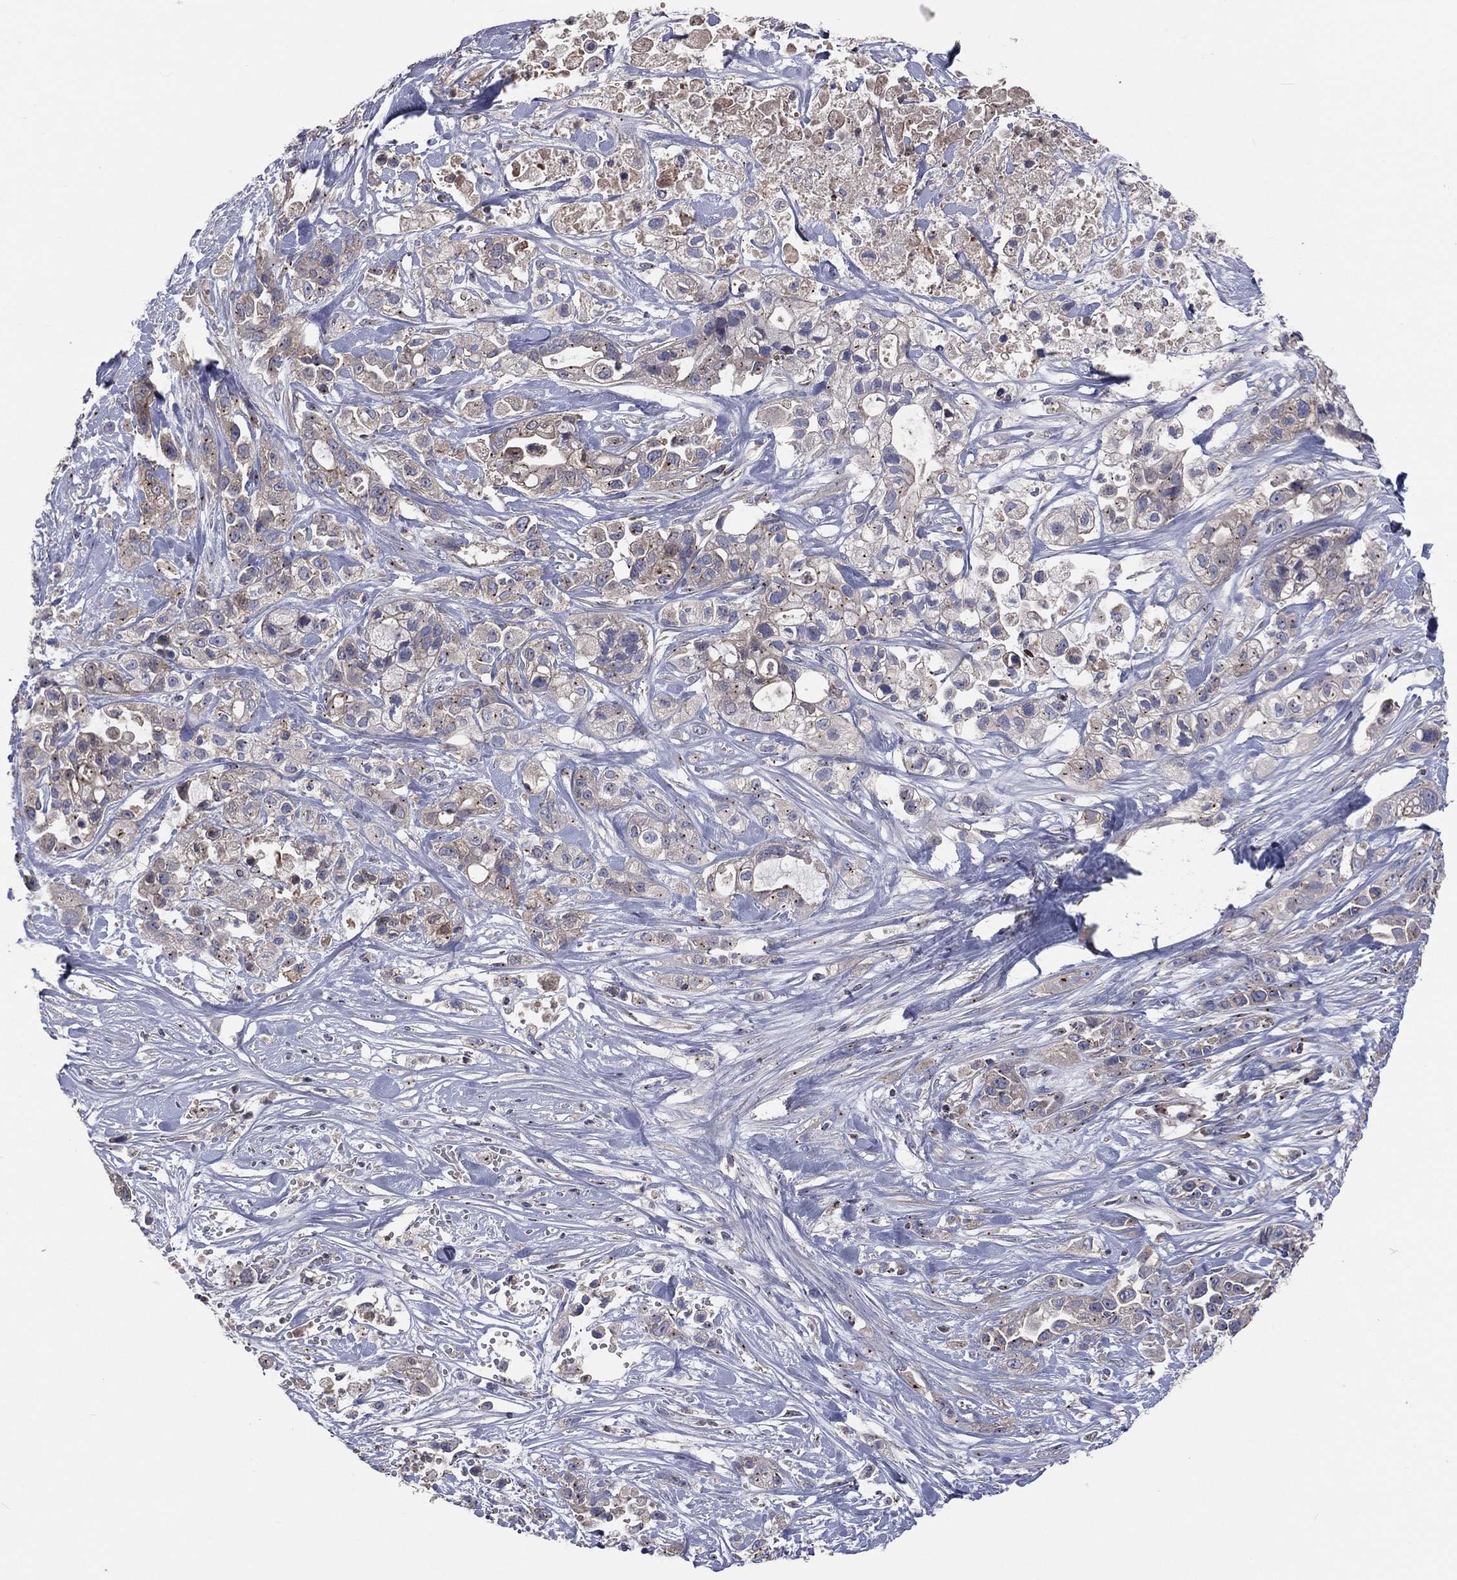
{"staining": {"intensity": "weak", "quantity": "25%-75%", "location": "cytoplasmic/membranous"}, "tissue": "pancreatic cancer", "cell_type": "Tumor cells", "image_type": "cancer", "snomed": [{"axis": "morphology", "description": "Adenocarcinoma, NOS"}, {"axis": "topography", "description": "Pancreas"}], "caption": "Pancreatic cancer (adenocarcinoma) stained for a protein reveals weak cytoplasmic/membranous positivity in tumor cells. The staining was performed using DAB (3,3'-diaminobenzidine), with brown indicating positive protein expression. Nuclei are stained blue with hematoxylin.", "gene": "CROCC", "patient": {"sex": "male", "age": 44}}